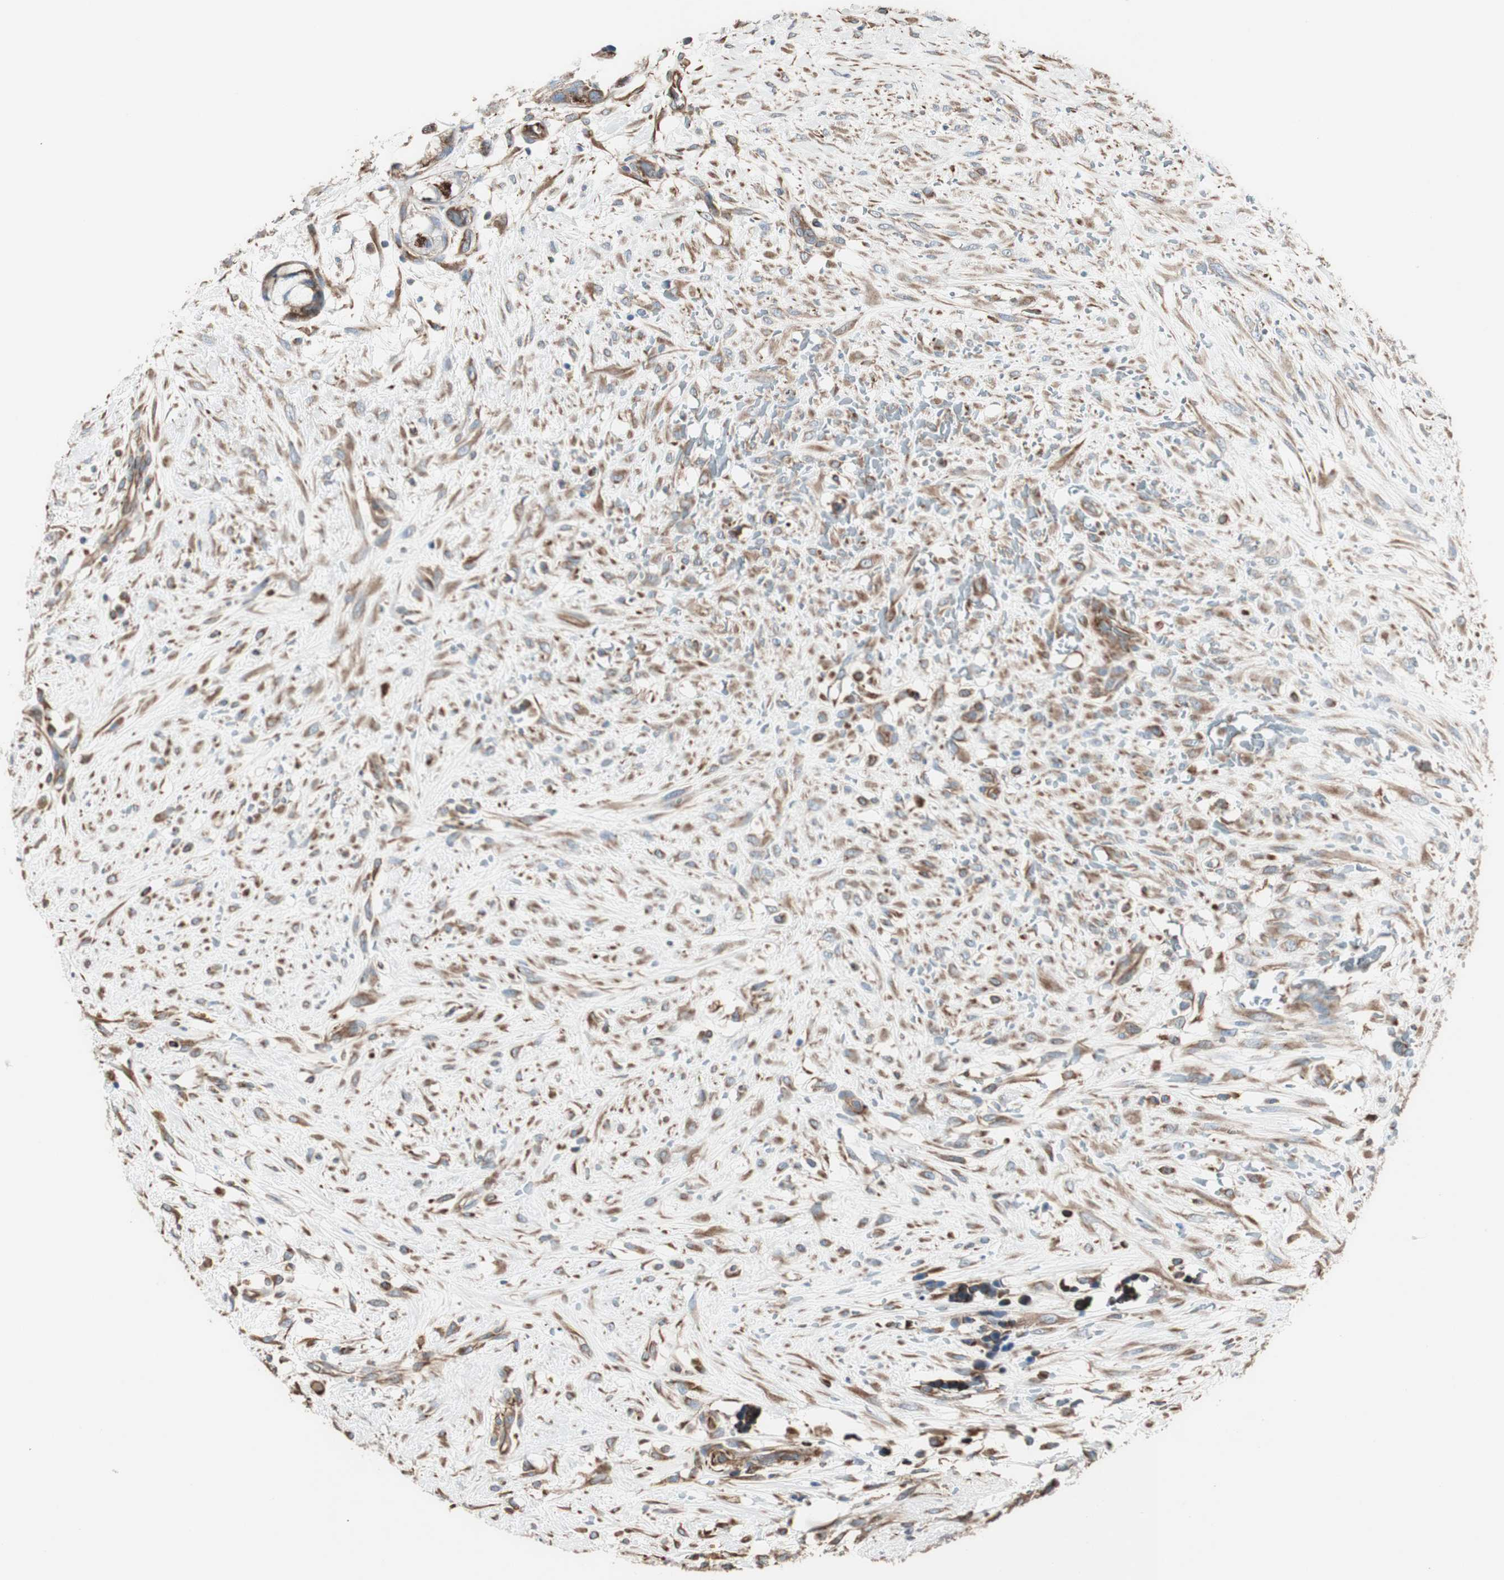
{"staining": {"intensity": "moderate", "quantity": ">75%", "location": "cytoplasmic/membranous"}, "tissue": "breast cancer", "cell_type": "Tumor cells", "image_type": "cancer", "snomed": [{"axis": "morphology", "description": "Duct carcinoma"}, {"axis": "topography", "description": "Breast"}], "caption": "Immunohistochemical staining of human breast invasive ductal carcinoma shows moderate cytoplasmic/membranous protein positivity in about >75% of tumor cells. (DAB IHC with brightfield microscopy, high magnification).", "gene": "SRCIN1", "patient": {"sex": "female", "age": 40}}